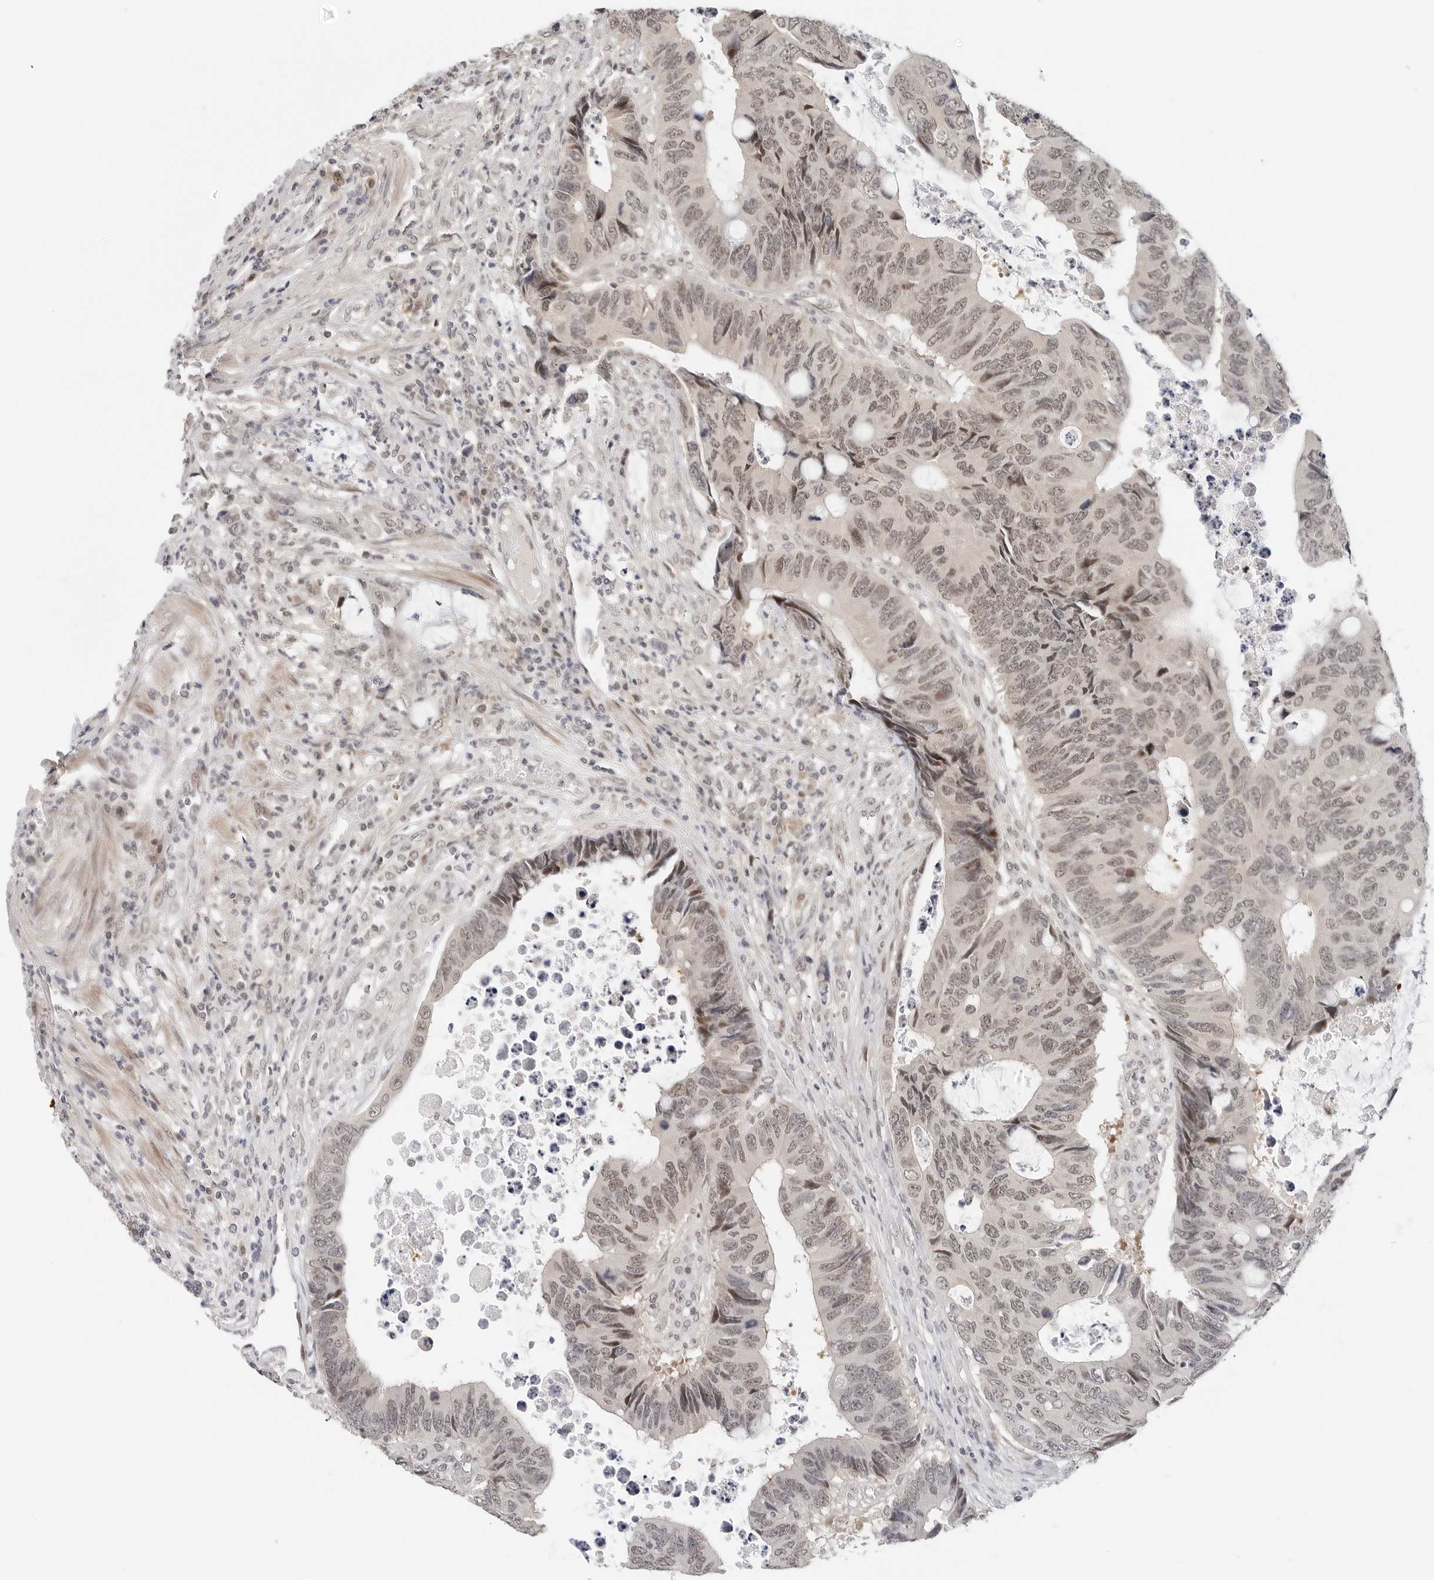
{"staining": {"intensity": "weak", "quantity": ">75%", "location": "nuclear"}, "tissue": "colorectal cancer", "cell_type": "Tumor cells", "image_type": "cancer", "snomed": [{"axis": "morphology", "description": "Adenocarcinoma, NOS"}, {"axis": "topography", "description": "Rectum"}], "caption": "Tumor cells demonstrate low levels of weak nuclear staining in approximately >75% of cells in colorectal cancer (adenocarcinoma). (brown staining indicates protein expression, while blue staining denotes nuclei).", "gene": "TSEN2", "patient": {"sex": "male", "age": 84}}